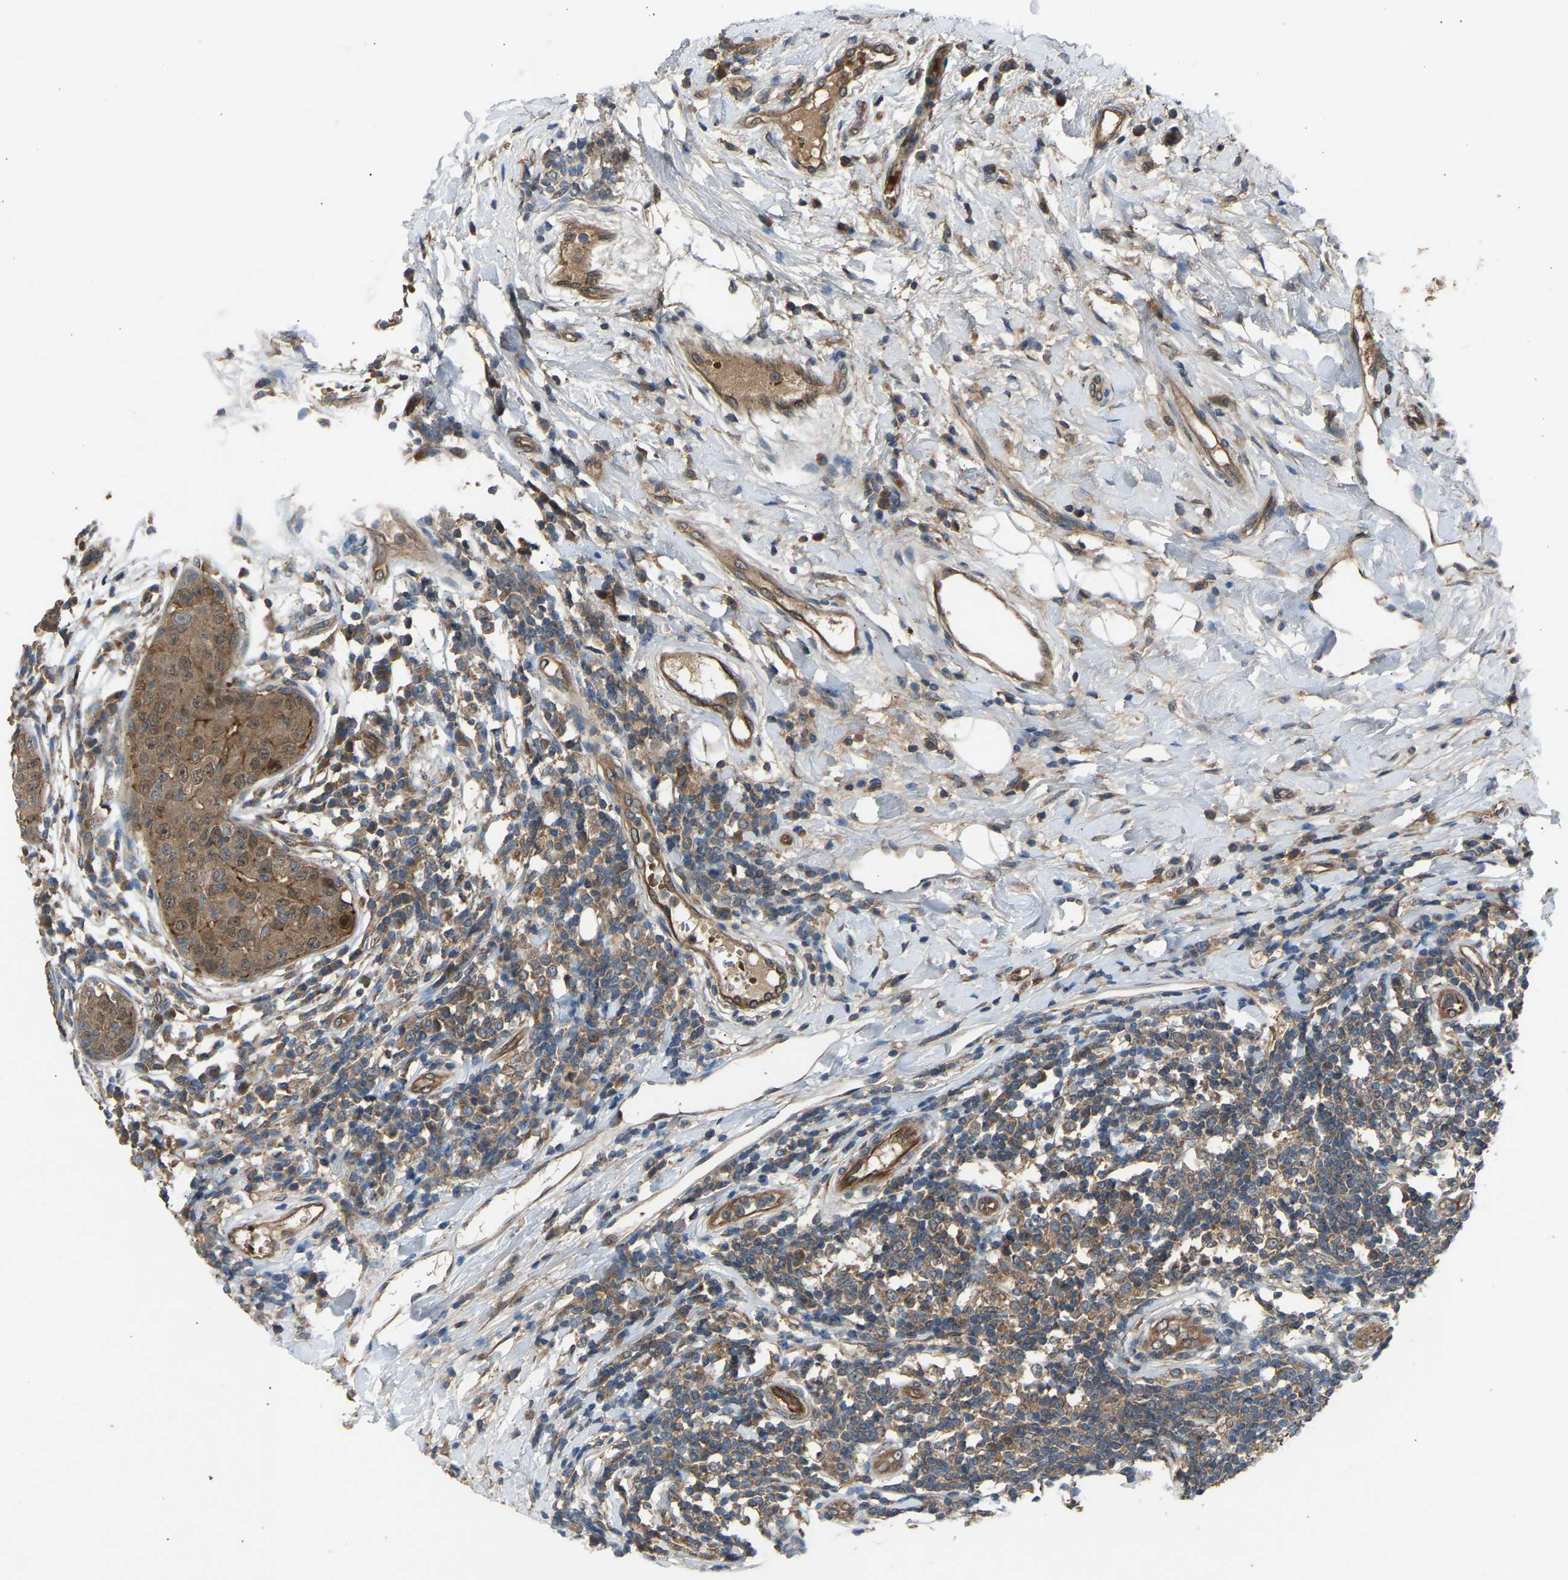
{"staining": {"intensity": "moderate", "quantity": ">75%", "location": "cytoplasmic/membranous"}, "tissue": "breast cancer", "cell_type": "Tumor cells", "image_type": "cancer", "snomed": [{"axis": "morphology", "description": "Duct carcinoma"}, {"axis": "topography", "description": "Breast"}], "caption": "Breast cancer stained with immunohistochemistry exhibits moderate cytoplasmic/membranous staining in approximately >75% of tumor cells.", "gene": "GAS2L1", "patient": {"sex": "female", "age": 27}}